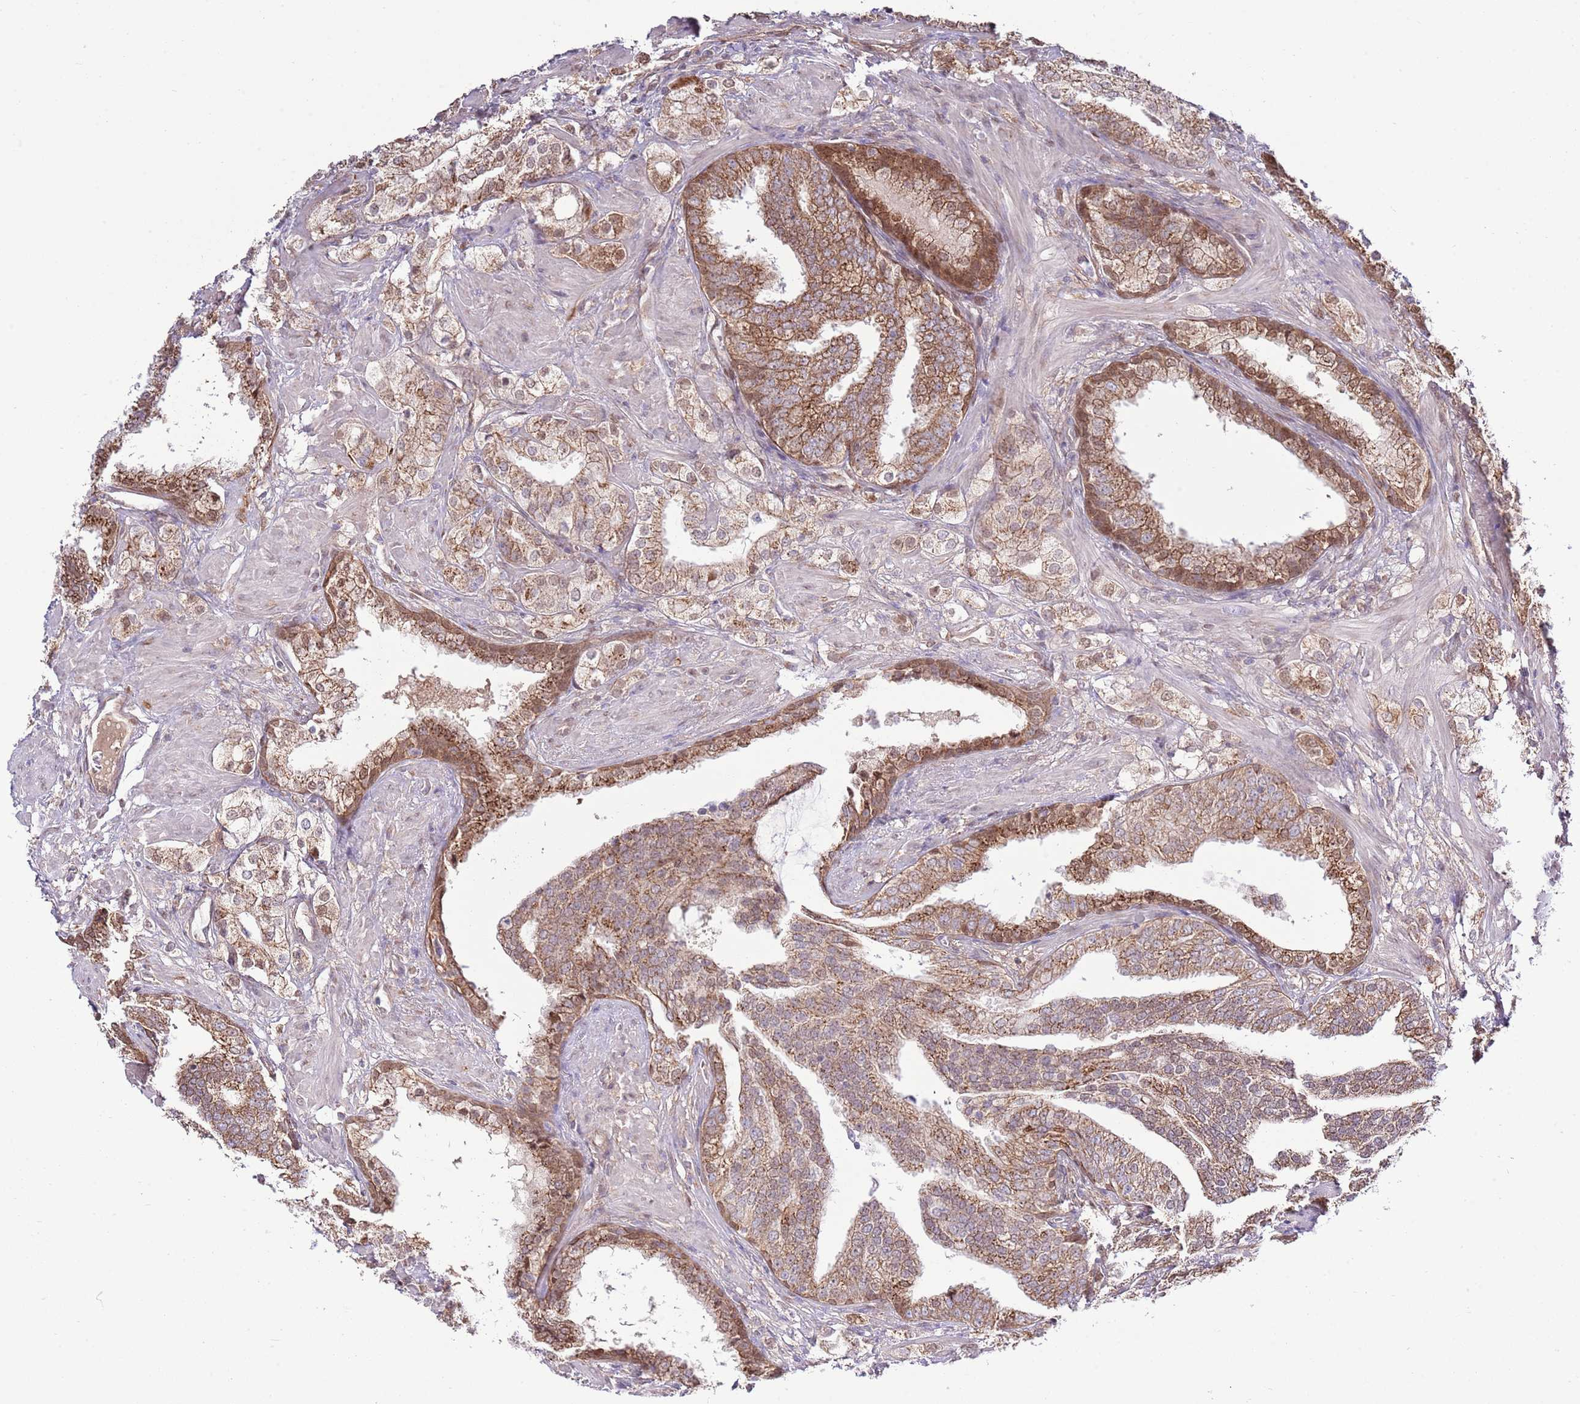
{"staining": {"intensity": "moderate", "quantity": ">75%", "location": "cytoplasmic/membranous,nuclear"}, "tissue": "prostate cancer", "cell_type": "Tumor cells", "image_type": "cancer", "snomed": [{"axis": "morphology", "description": "Adenocarcinoma, High grade"}, {"axis": "topography", "description": "Prostate"}], "caption": "High-magnification brightfield microscopy of high-grade adenocarcinoma (prostate) stained with DAB (3,3'-diaminobenzidine) (brown) and counterstained with hematoxylin (blue). tumor cells exhibit moderate cytoplasmic/membranous and nuclear positivity is appreciated in approximately>75% of cells. The staining was performed using DAB (3,3'-diaminobenzidine) to visualize the protein expression in brown, while the nuclei were stained in blue with hematoxylin (Magnification: 20x).", "gene": "ARL2BP", "patient": {"sex": "male", "age": 50}}